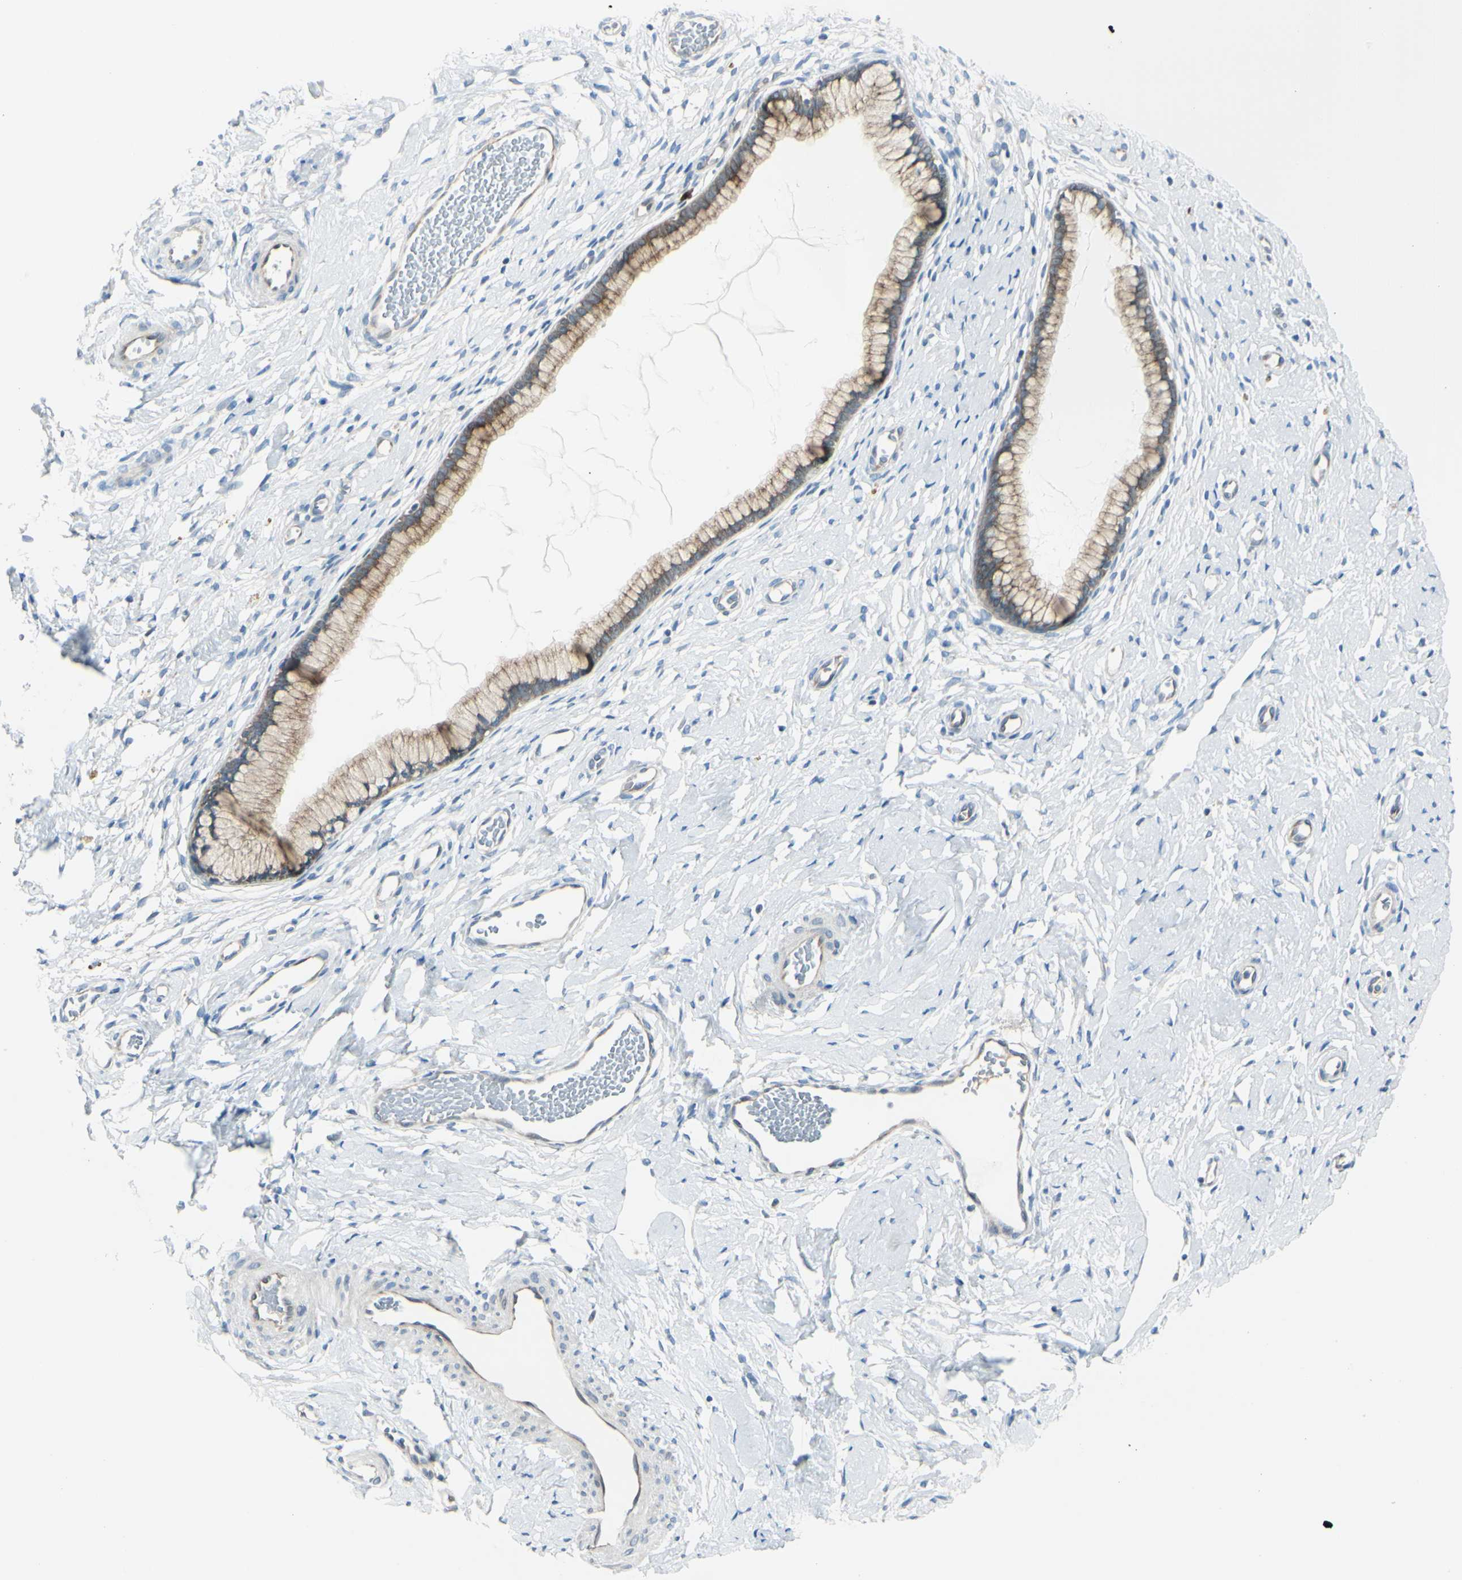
{"staining": {"intensity": "moderate", "quantity": ">75%", "location": "cytoplasmic/membranous"}, "tissue": "cervix", "cell_type": "Glandular cells", "image_type": "normal", "snomed": [{"axis": "morphology", "description": "Normal tissue, NOS"}, {"axis": "topography", "description": "Cervix"}], "caption": "This photomicrograph displays immunohistochemistry (IHC) staining of normal cervix, with medium moderate cytoplasmic/membranous positivity in approximately >75% of glandular cells.", "gene": "SELENOS", "patient": {"sex": "female", "age": 65}}